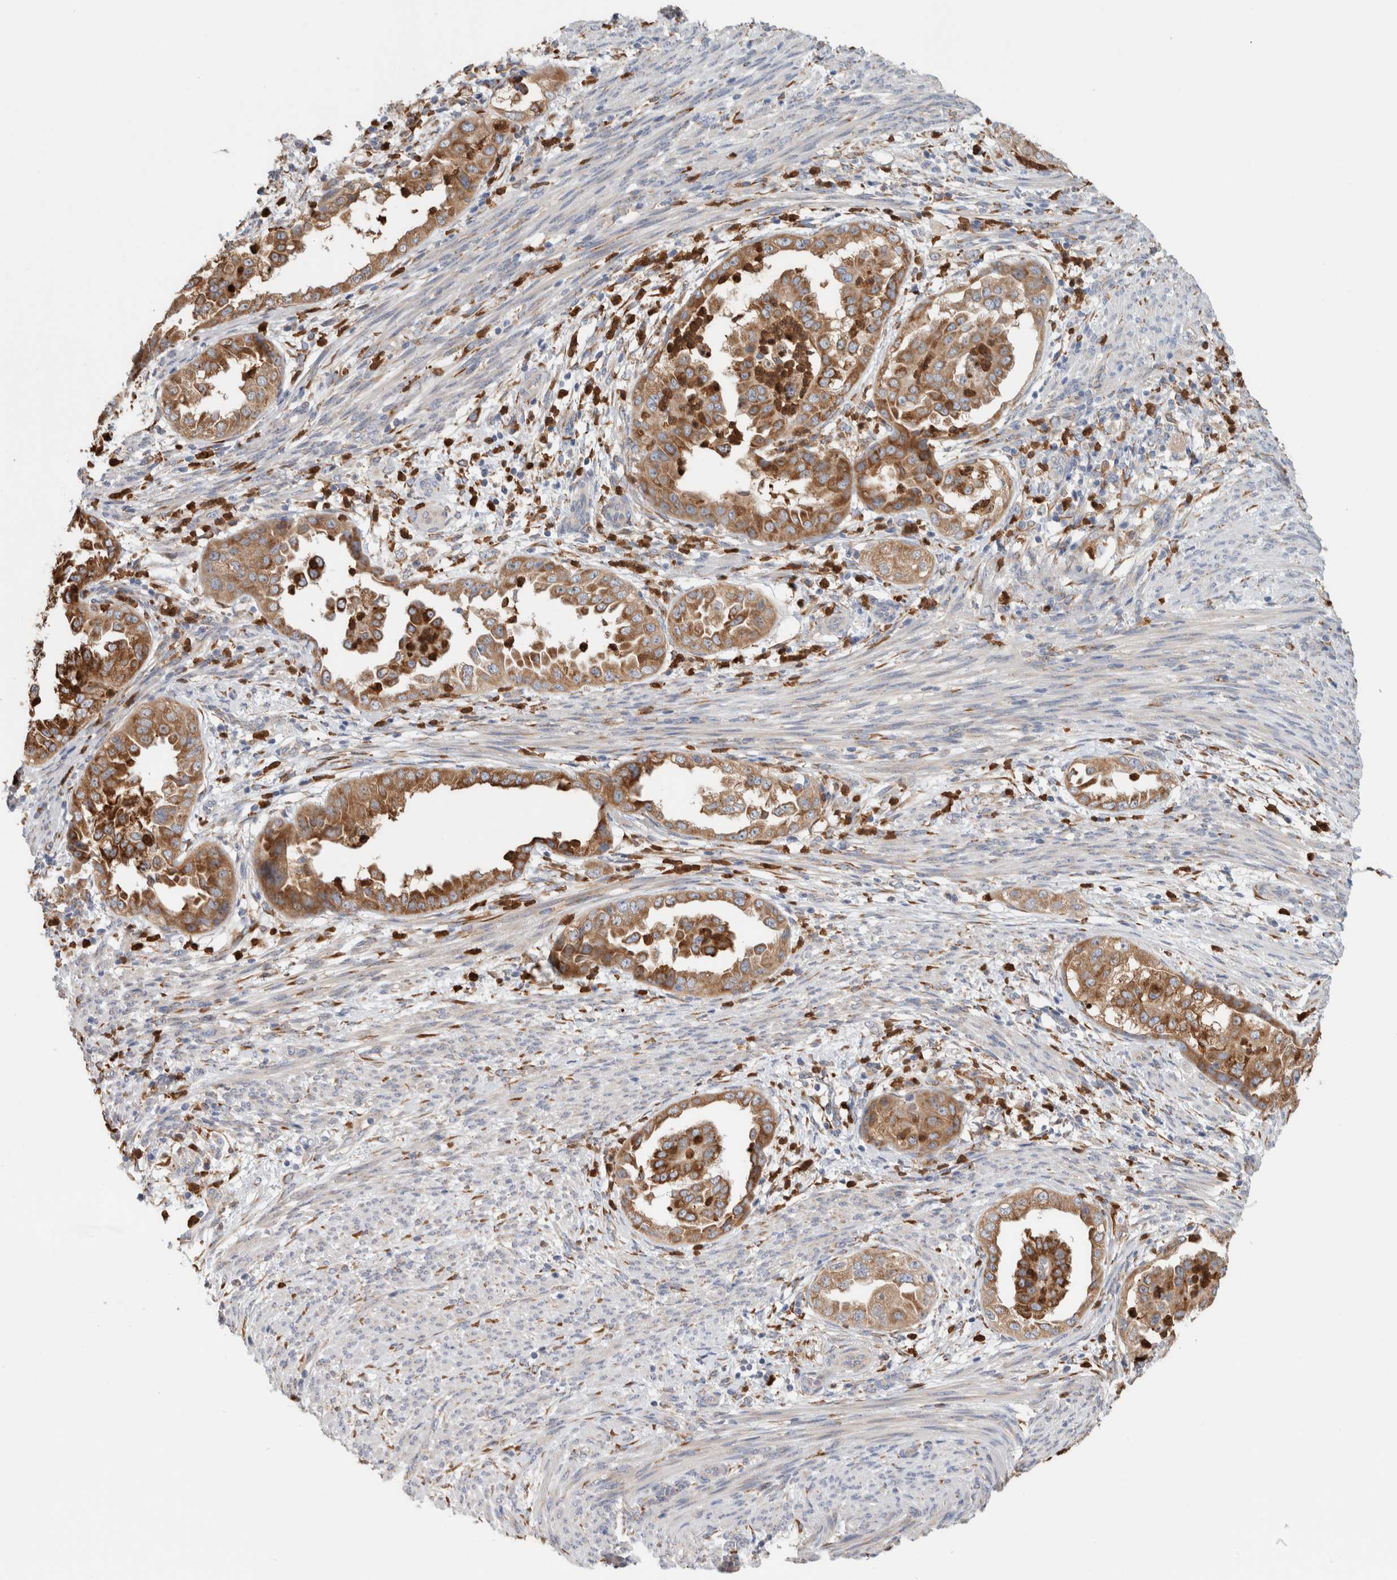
{"staining": {"intensity": "moderate", "quantity": ">75%", "location": "cytoplasmic/membranous"}, "tissue": "endometrial cancer", "cell_type": "Tumor cells", "image_type": "cancer", "snomed": [{"axis": "morphology", "description": "Adenocarcinoma, NOS"}, {"axis": "topography", "description": "Endometrium"}], "caption": "Human adenocarcinoma (endometrial) stained with a brown dye shows moderate cytoplasmic/membranous positive positivity in about >75% of tumor cells.", "gene": "P4HA1", "patient": {"sex": "female", "age": 85}}